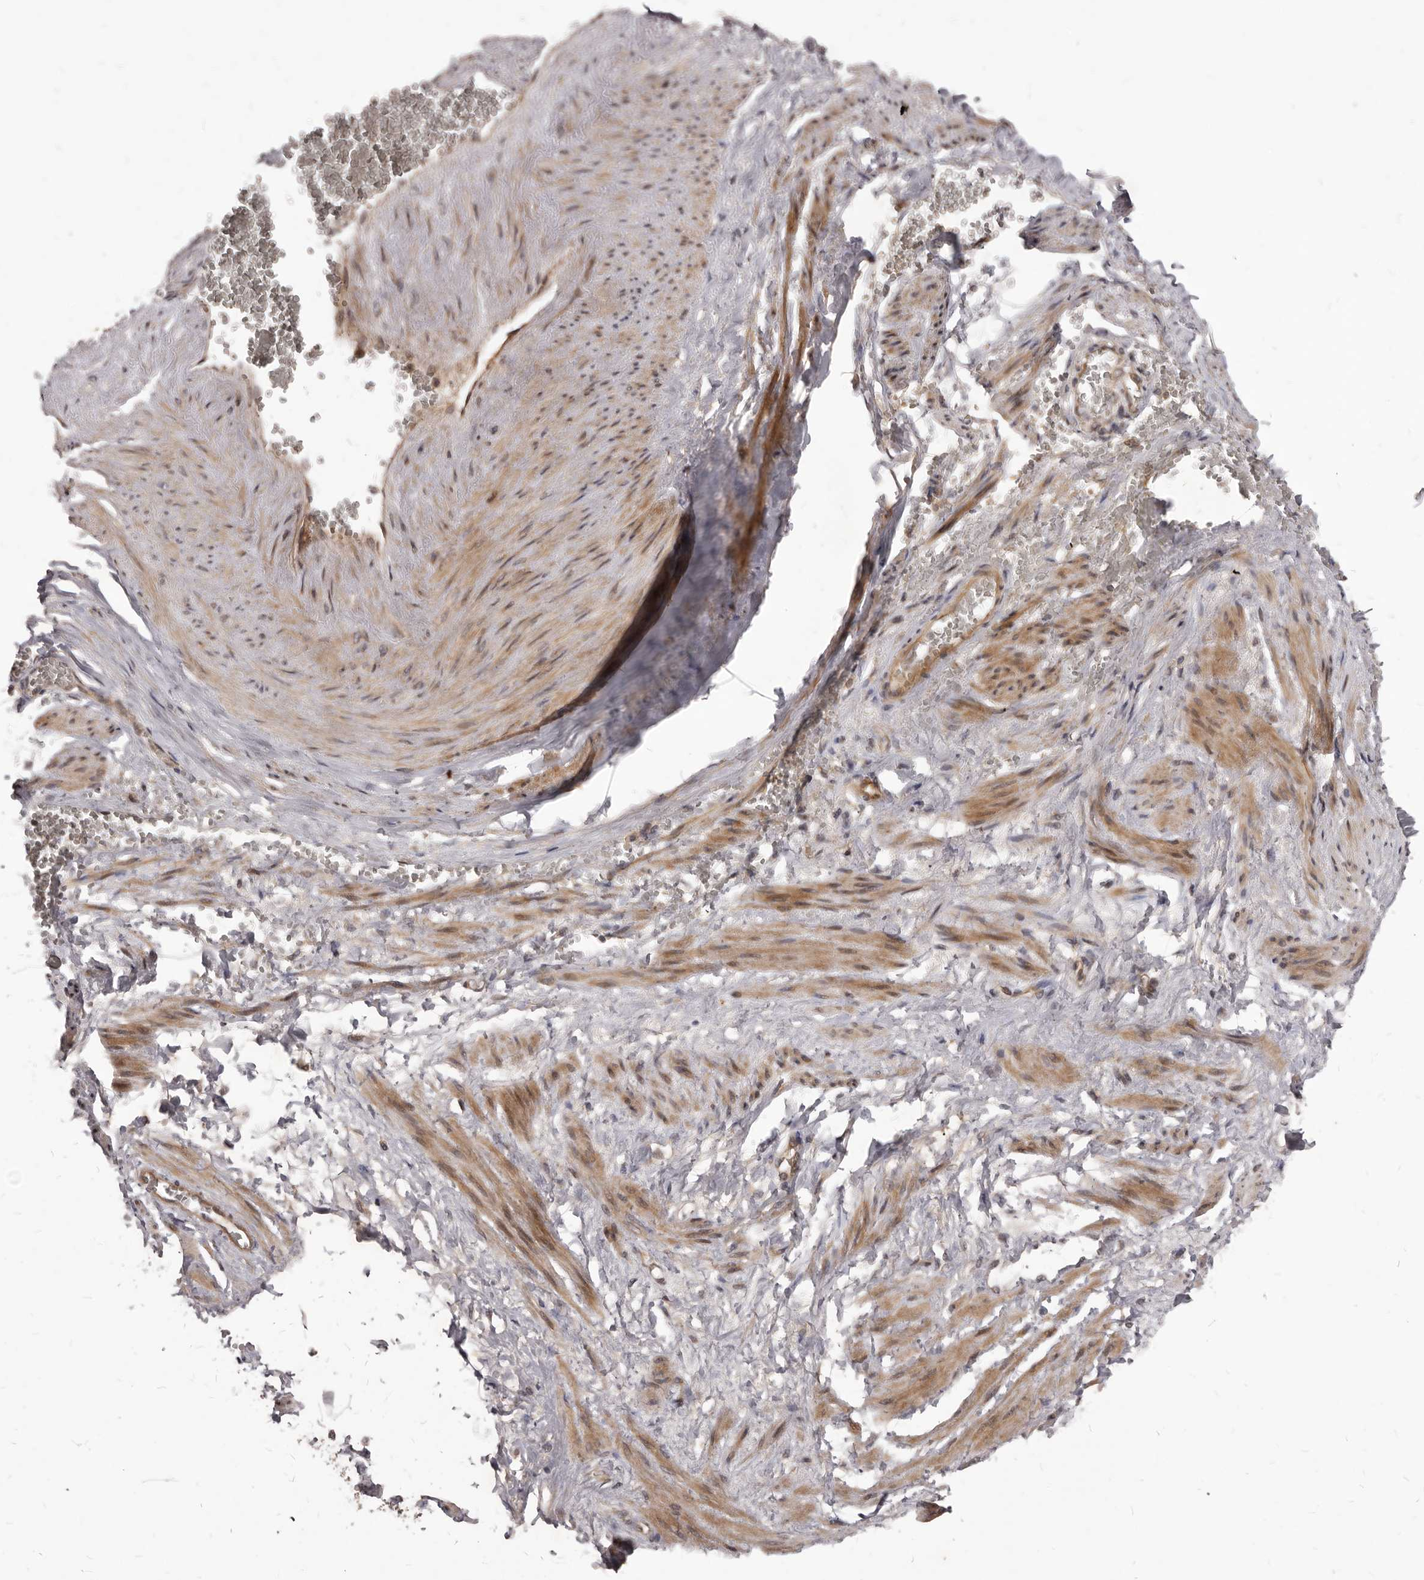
{"staining": {"intensity": "negative", "quantity": "none", "location": "none"}, "tissue": "adipose tissue", "cell_type": "Adipocytes", "image_type": "normal", "snomed": [{"axis": "morphology", "description": "Normal tissue, NOS"}, {"axis": "topography", "description": "Smooth muscle"}, {"axis": "topography", "description": "Peripheral nerve tissue"}], "caption": "Immunohistochemistry of normal human adipose tissue reveals no positivity in adipocytes. (Brightfield microscopy of DAB immunohistochemistry (IHC) at high magnification).", "gene": "GABPB2", "patient": {"sex": "female", "age": 39}}